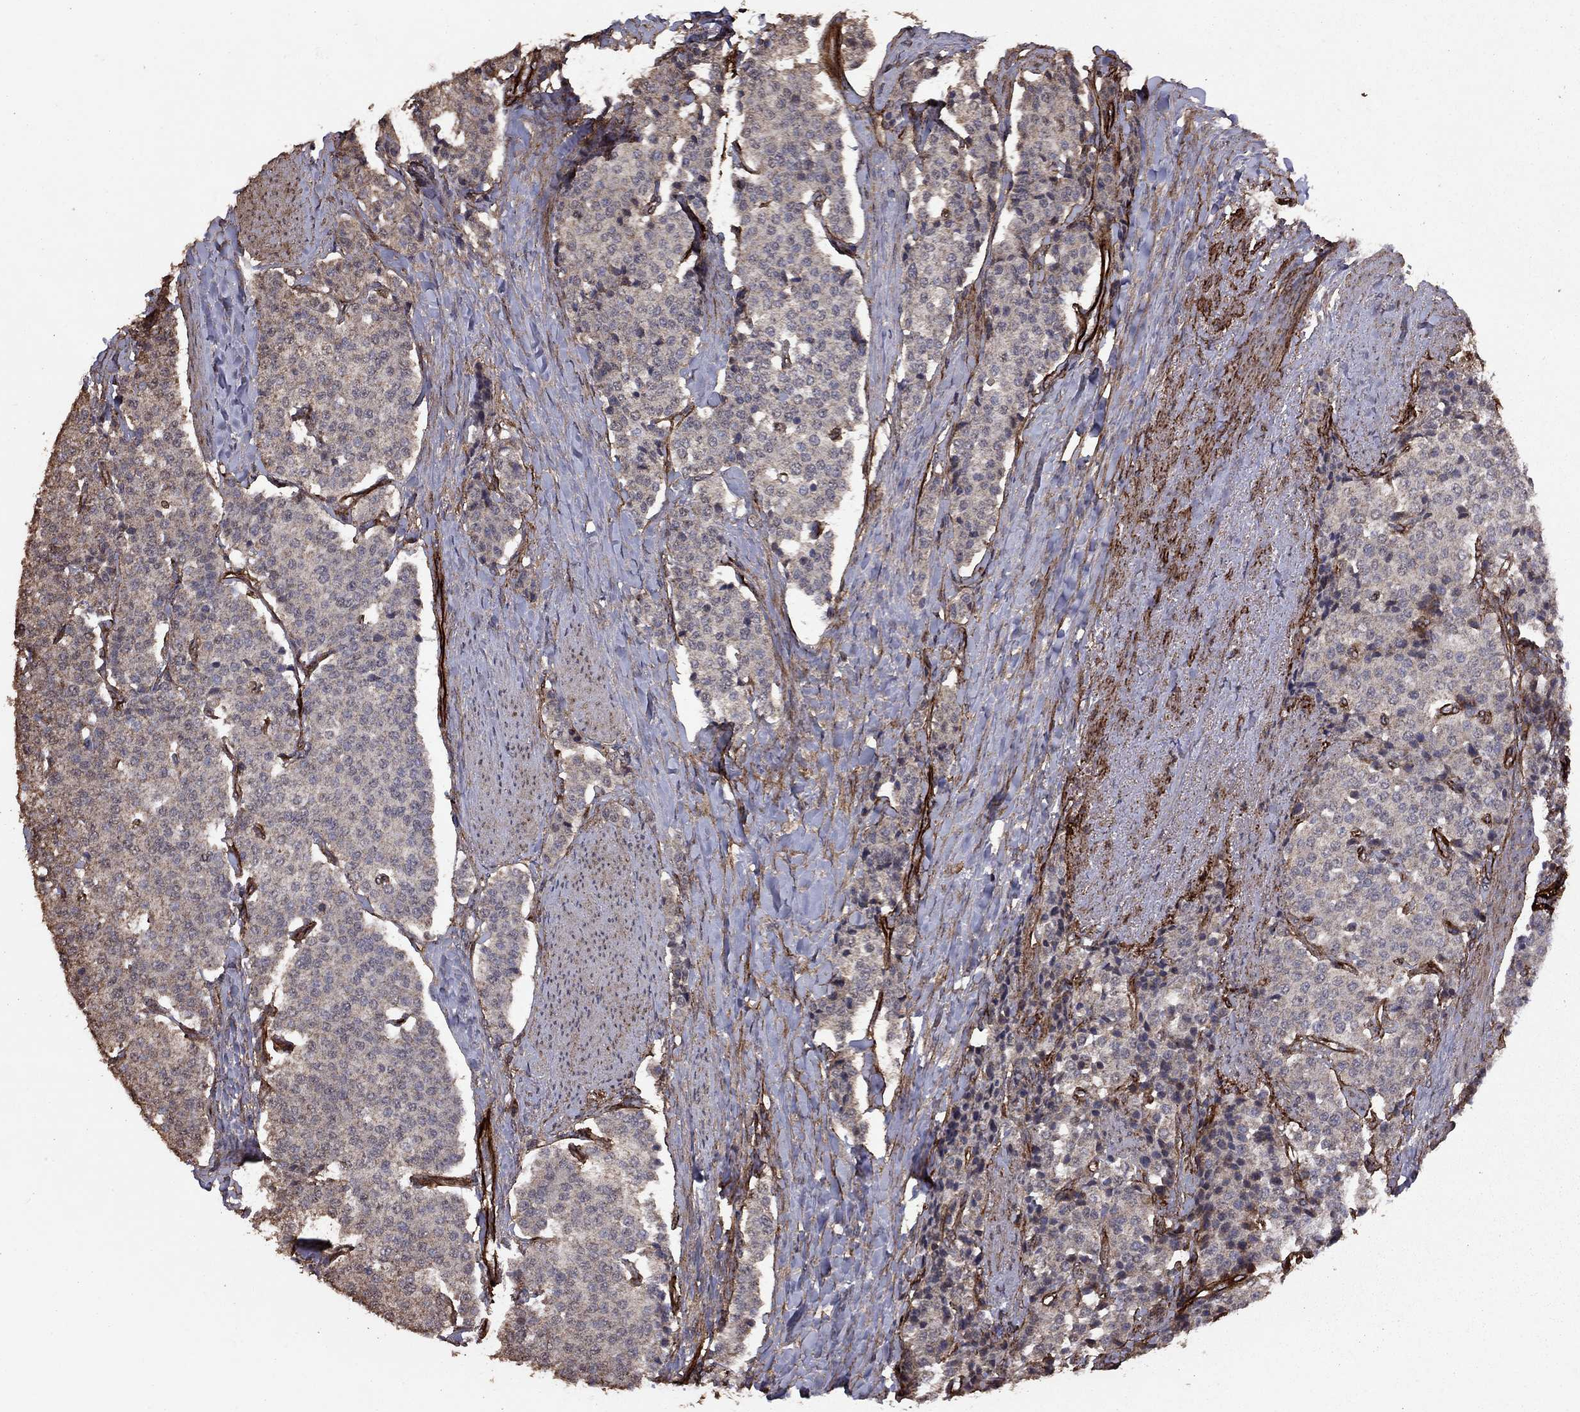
{"staining": {"intensity": "negative", "quantity": "none", "location": "none"}, "tissue": "carcinoid", "cell_type": "Tumor cells", "image_type": "cancer", "snomed": [{"axis": "morphology", "description": "Carcinoid, malignant, NOS"}, {"axis": "topography", "description": "Small intestine"}], "caption": "Tumor cells are negative for protein expression in human malignant carcinoid.", "gene": "COL18A1", "patient": {"sex": "female", "age": 58}}